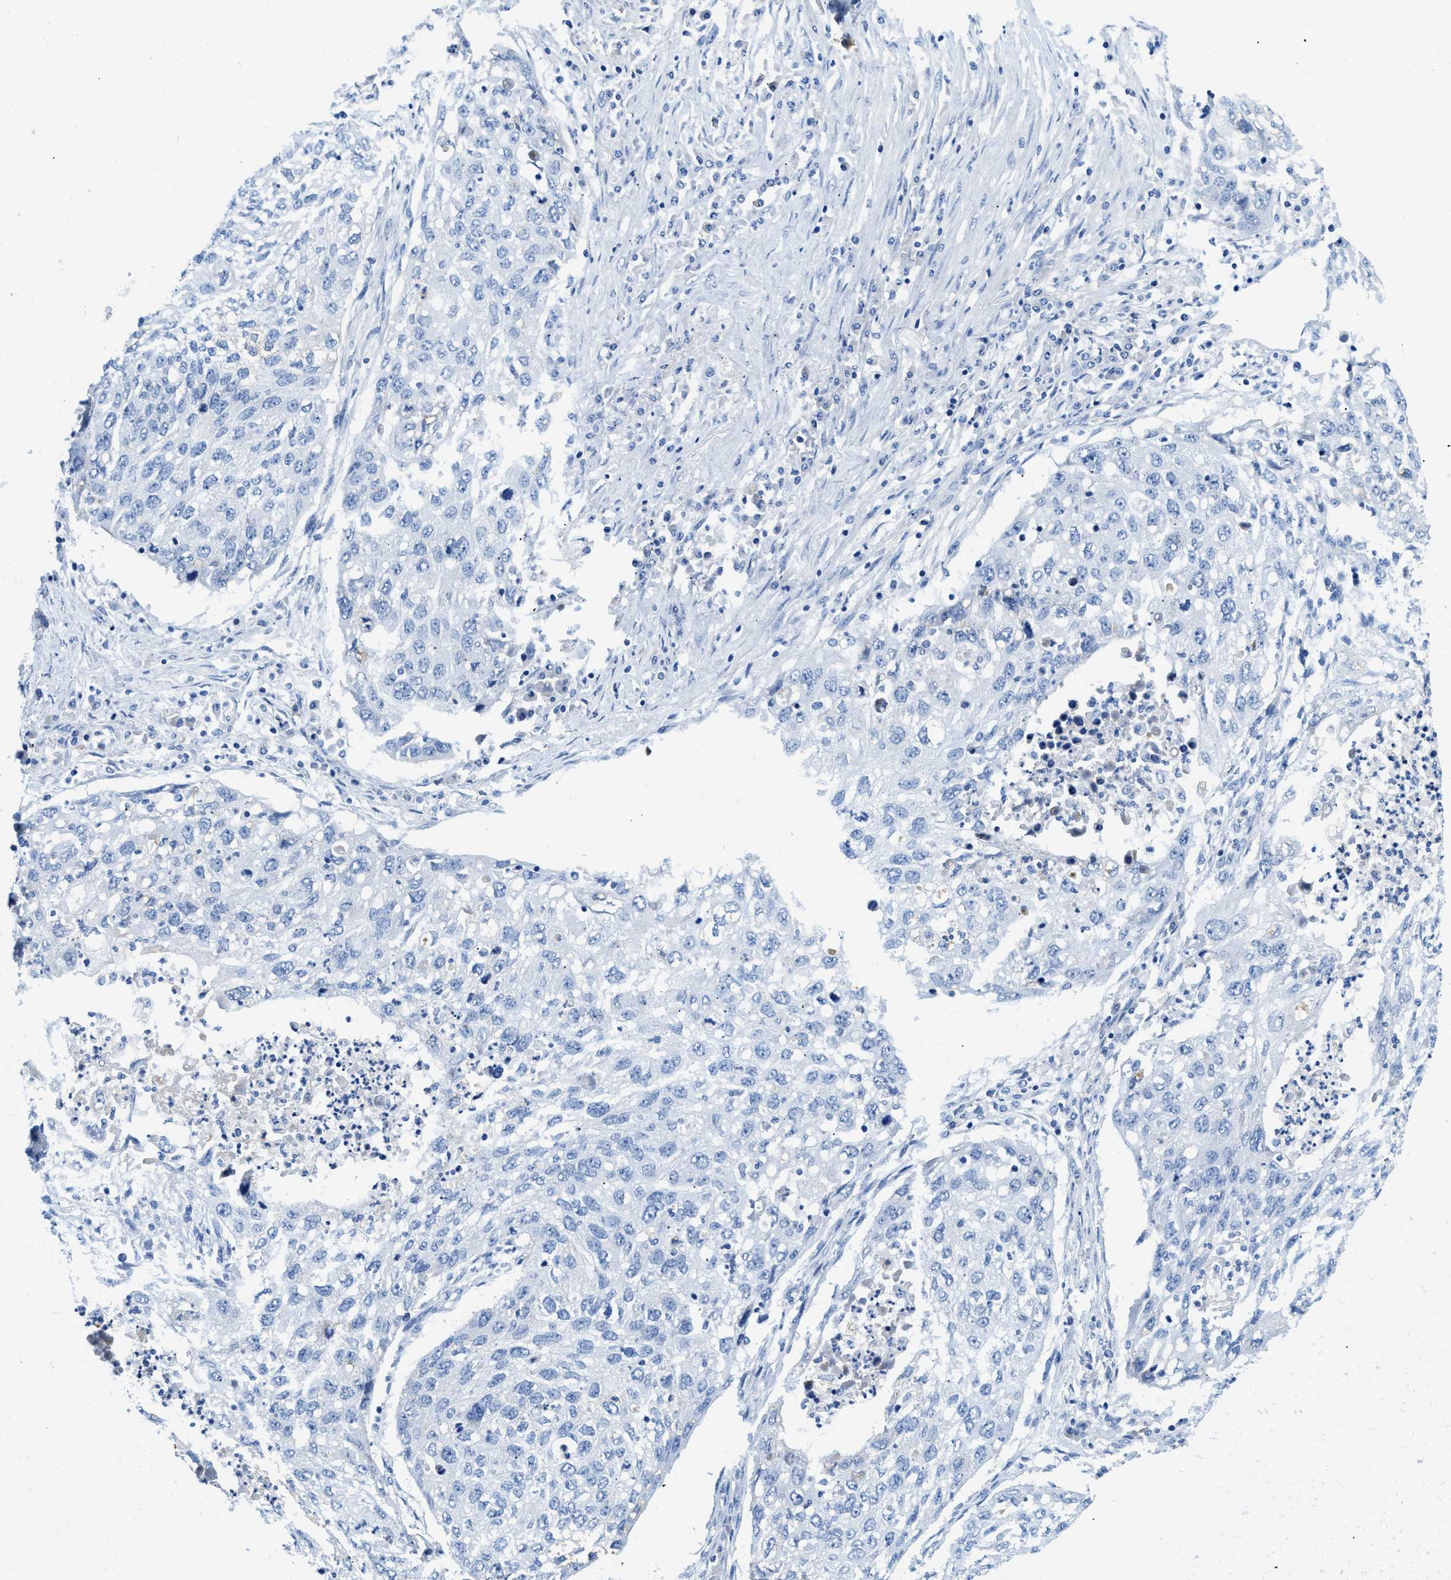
{"staining": {"intensity": "negative", "quantity": "none", "location": "none"}, "tissue": "lung cancer", "cell_type": "Tumor cells", "image_type": "cancer", "snomed": [{"axis": "morphology", "description": "Squamous cell carcinoma, NOS"}, {"axis": "topography", "description": "Lung"}], "caption": "Immunohistochemistry (IHC) photomicrograph of neoplastic tissue: squamous cell carcinoma (lung) stained with DAB displays no significant protein positivity in tumor cells. Nuclei are stained in blue.", "gene": "TSPAN3", "patient": {"sex": "female", "age": 63}}